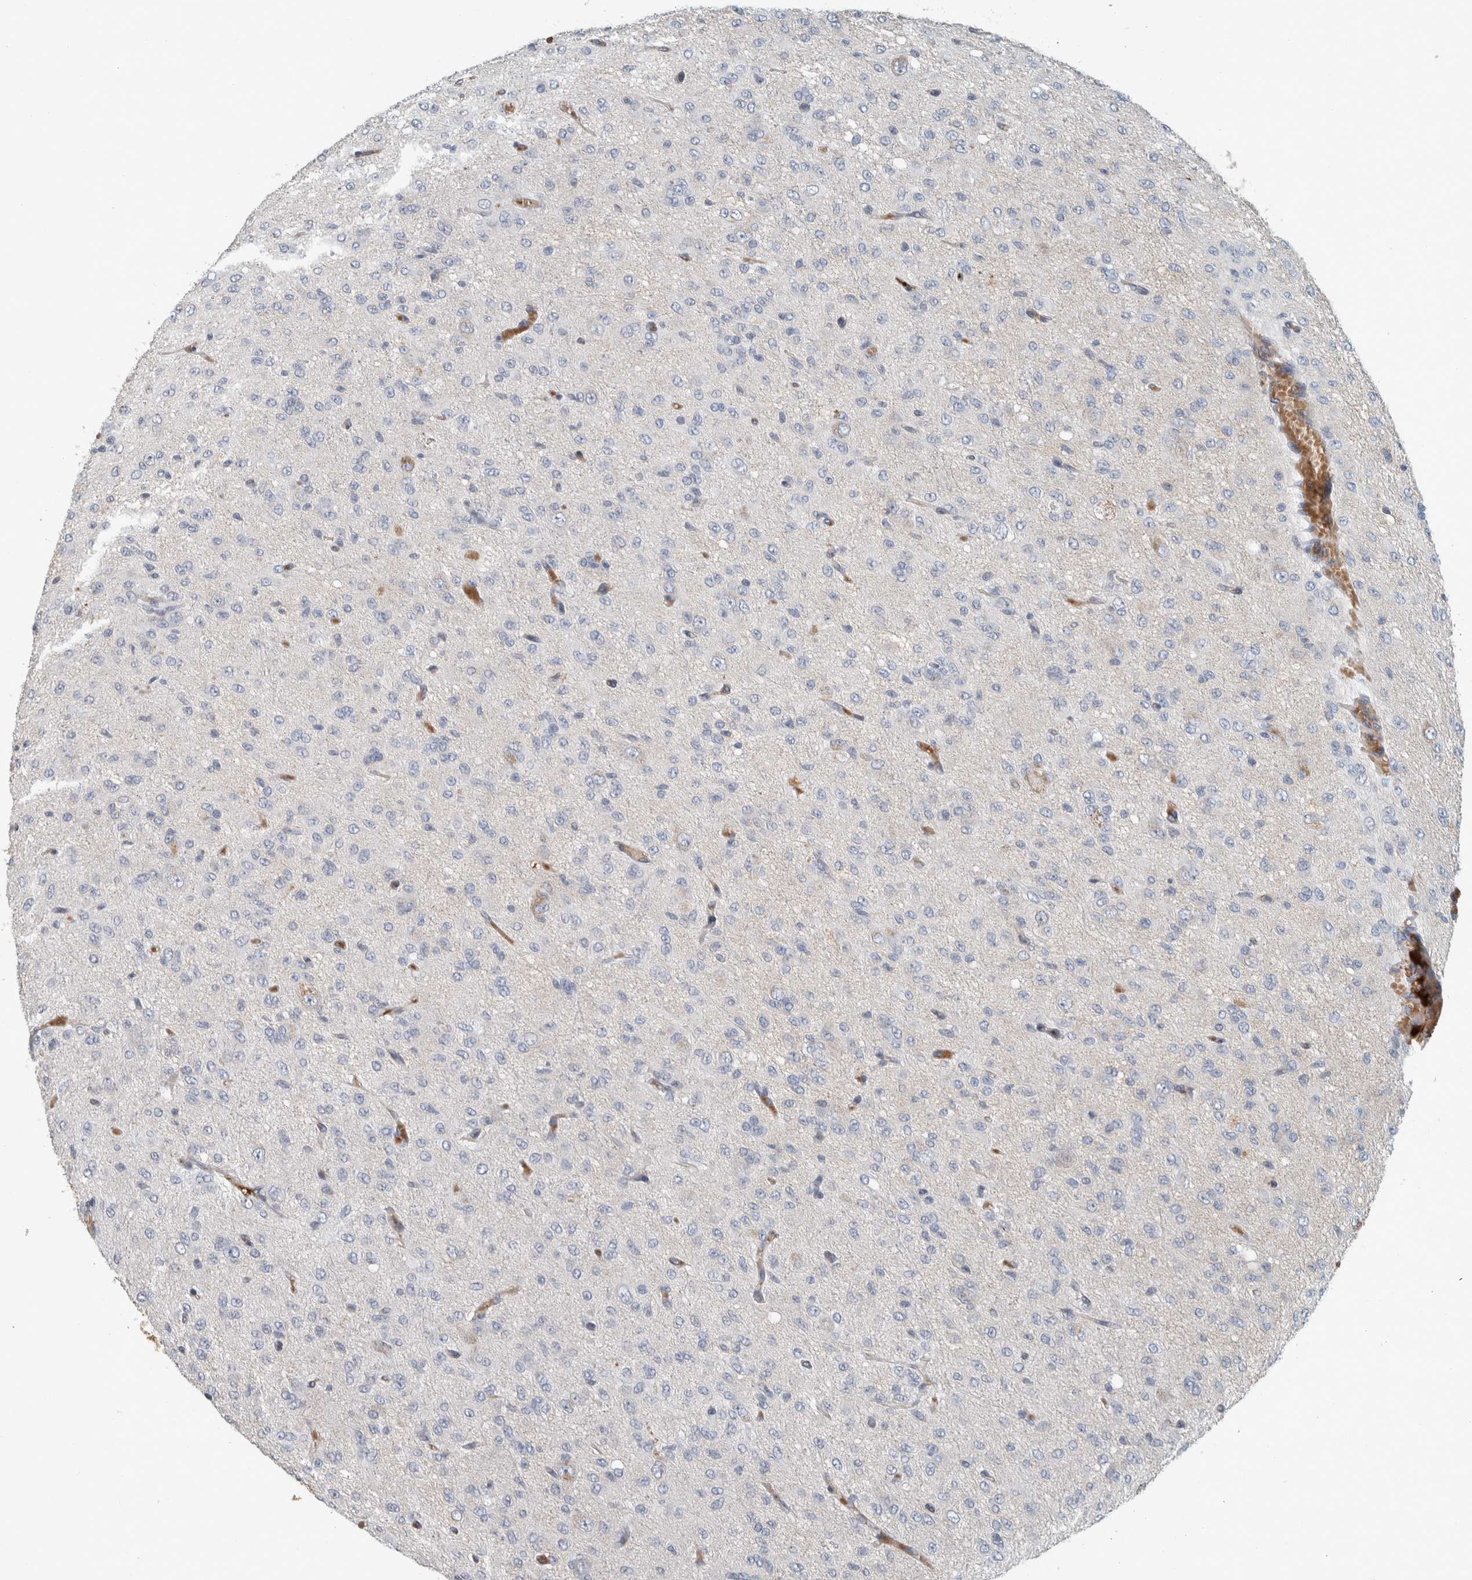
{"staining": {"intensity": "negative", "quantity": "none", "location": "none"}, "tissue": "glioma", "cell_type": "Tumor cells", "image_type": "cancer", "snomed": [{"axis": "morphology", "description": "Glioma, malignant, High grade"}, {"axis": "topography", "description": "Brain"}], "caption": "This is a histopathology image of immunohistochemistry staining of glioma, which shows no positivity in tumor cells. (Brightfield microscopy of DAB (3,3'-diaminobenzidine) IHC at high magnification).", "gene": "FN1", "patient": {"sex": "female", "age": 59}}